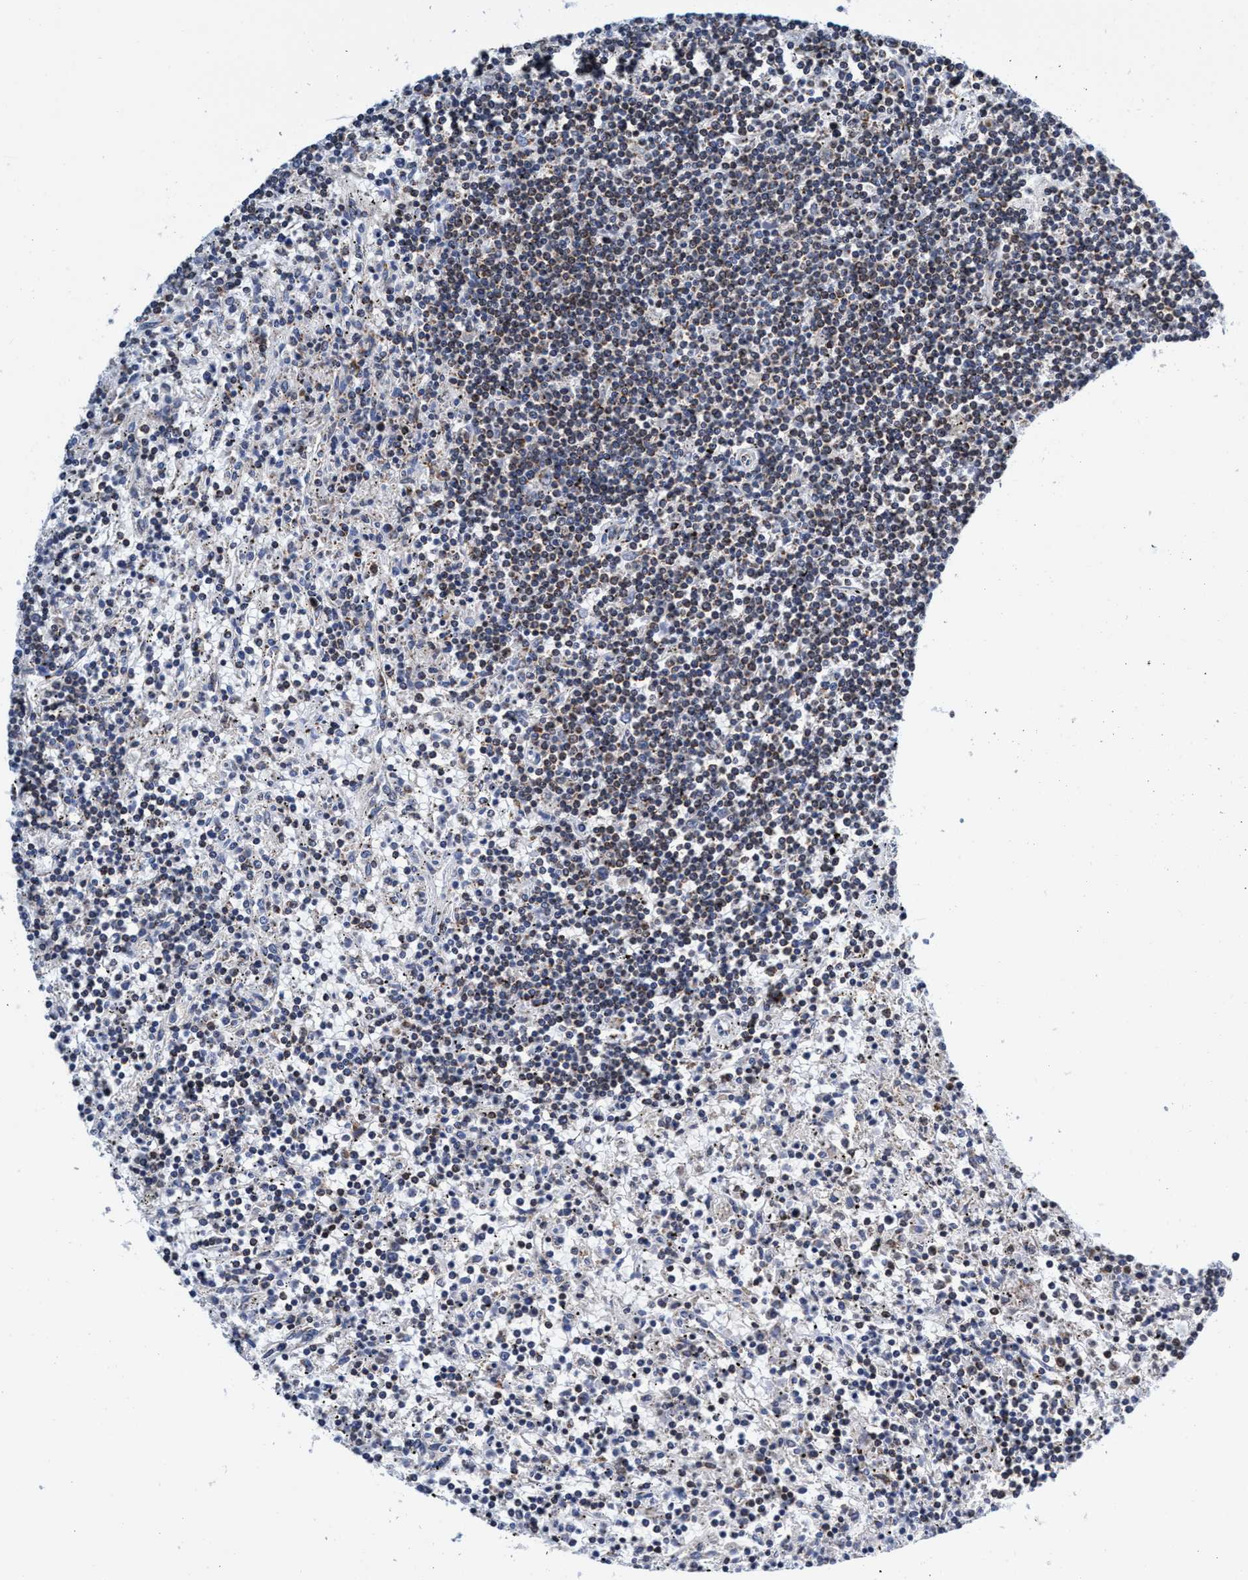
{"staining": {"intensity": "weak", "quantity": "<25%", "location": "cytoplasmic/membranous"}, "tissue": "lymphoma", "cell_type": "Tumor cells", "image_type": "cancer", "snomed": [{"axis": "morphology", "description": "Malignant lymphoma, non-Hodgkin's type, Low grade"}, {"axis": "topography", "description": "Spleen"}], "caption": "Immunohistochemical staining of lymphoma reveals no significant positivity in tumor cells.", "gene": "AGAP2", "patient": {"sex": "male", "age": 76}}